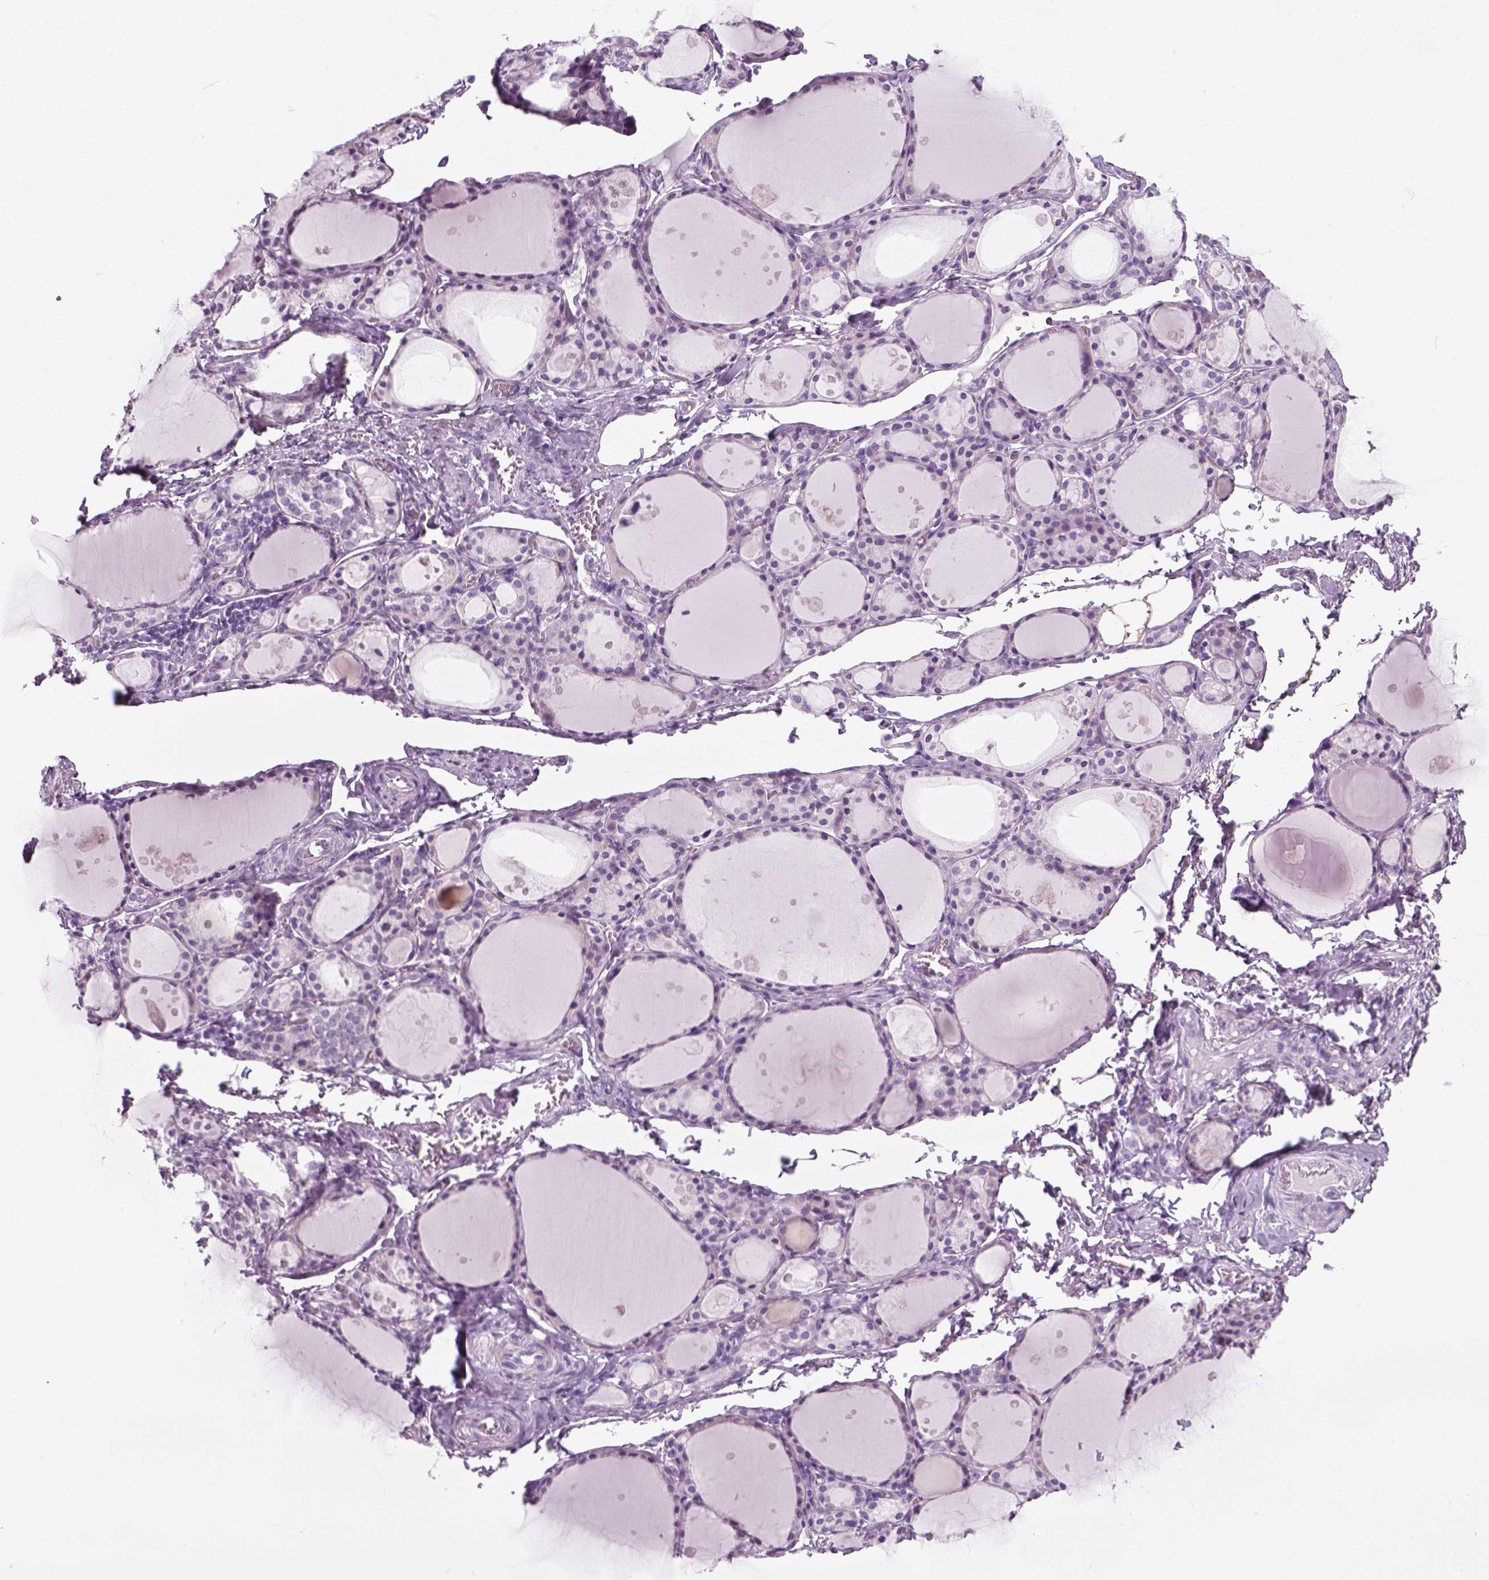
{"staining": {"intensity": "negative", "quantity": "none", "location": "none"}, "tissue": "thyroid gland", "cell_type": "Glandular cells", "image_type": "normal", "snomed": [{"axis": "morphology", "description": "Normal tissue, NOS"}, {"axis": "topography", "description": "Thyroid gland"}], "caption": "IHC photomicrograph of benign human thyroid gland stained for a protein (brown), which displays no expression in glandular cells.", "gene": "SLC12A5", "patient": {"sex": "male", "age": 68}}